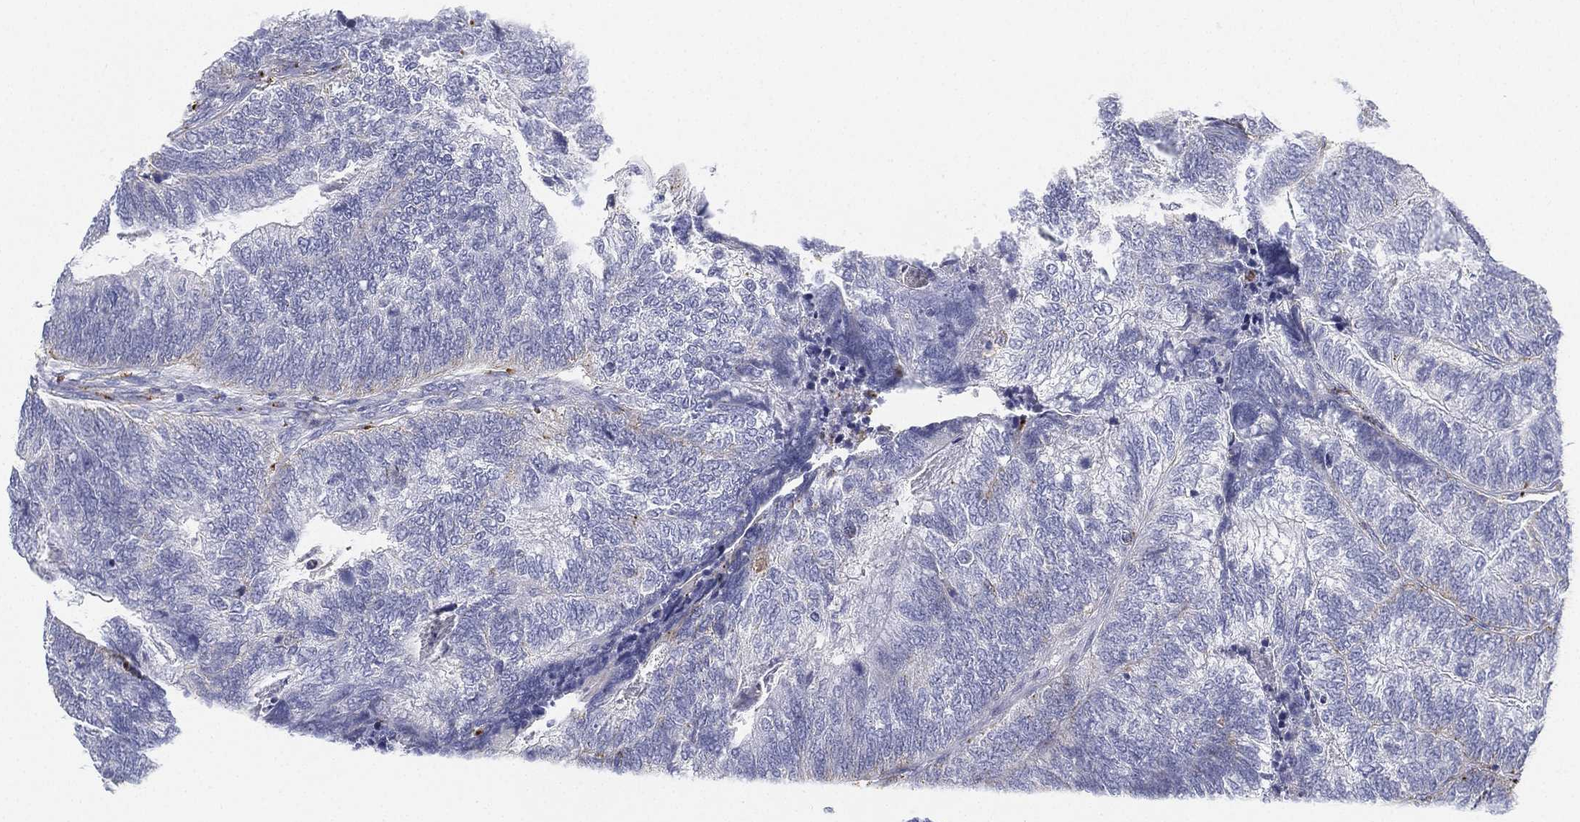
{"staining": {"intensity": "weak", "quantity": "<25%", "location": "cytoplasmic/membranous"}, "tissue": "colorectal cancer", "cell_type": "Tumor cells", "image_type": "cancer", "snomed": [{"axis": "morphology", "description": "Adenocarcinoma, NOS"}, {"axis": "topography", "description": "Colon"}], "caption": "Colorectal cancer was stained to show a protein in brown. There is no significant positivity in tumor cells. (Brightfield microscopy of DAB (3,3'-diaminobenzidine) IHC at high magnification).", "gene": "NPC2", "patient": {"sex": "female", "age": 67}}